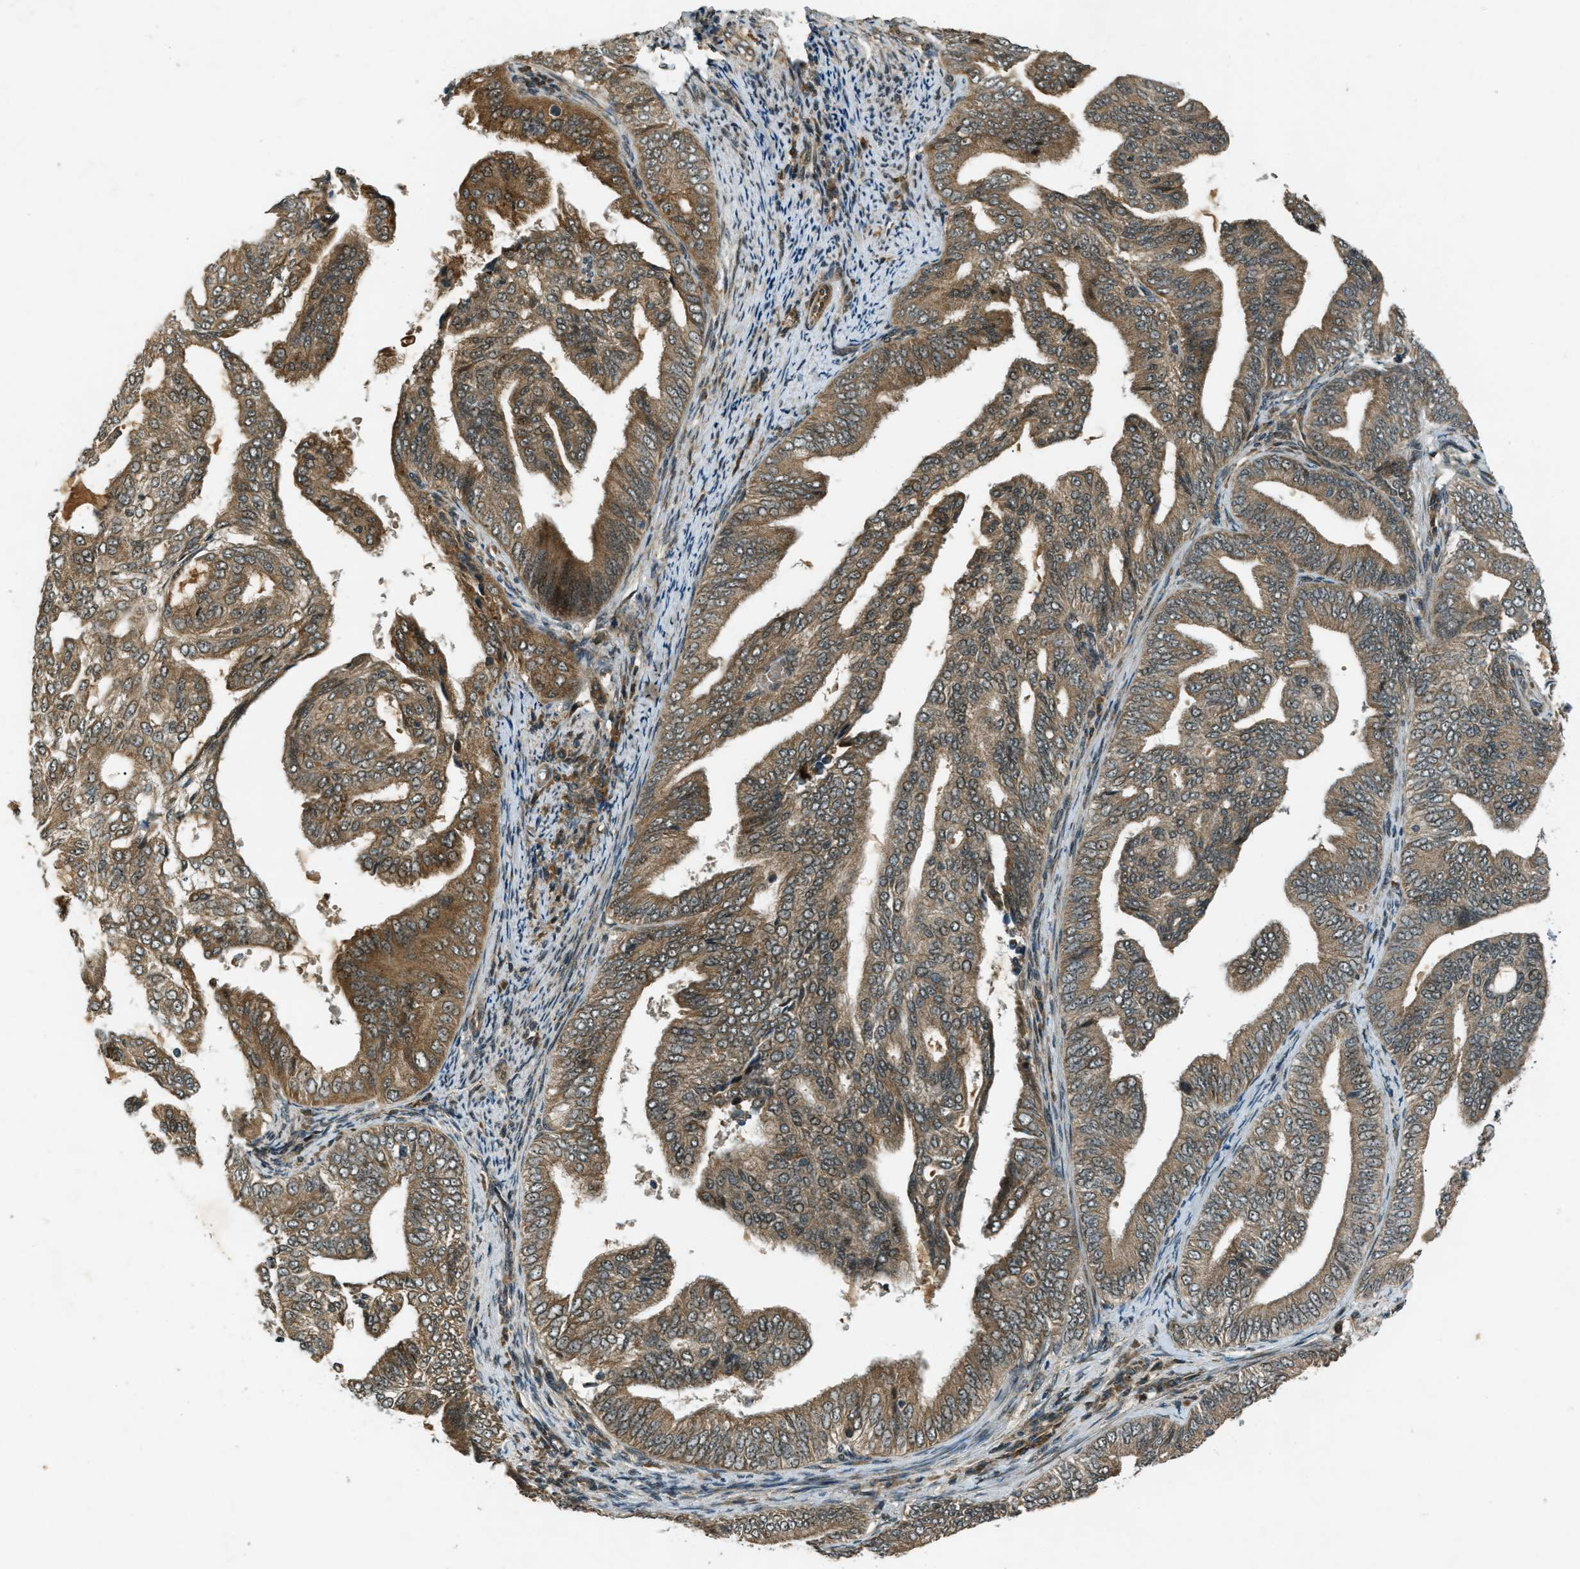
{"staining": {"intensity": "moderate", "quantity": ">75%", "location": "cytoplasmic/membranous"}, "tissue": "endometrial cancer", "cell_type": "Tumor cells", "image_type": "cancer", "snomed": [{"axis": "morphology", "description": "Adenocarcinoma, NOS"}, {"axis": "topography", "description": "Endometrium"}], "caption": "DAB (3,3'-diaminobenzidine) immunohistochemical staining of adenocarcinoma (endometrial) displays moderate cytoplasmic/membranous protein positivity in approximately >75% of tumor cells.", "gene": "EIF2AK3", "patient": {"sex": "female", "age": 58}}